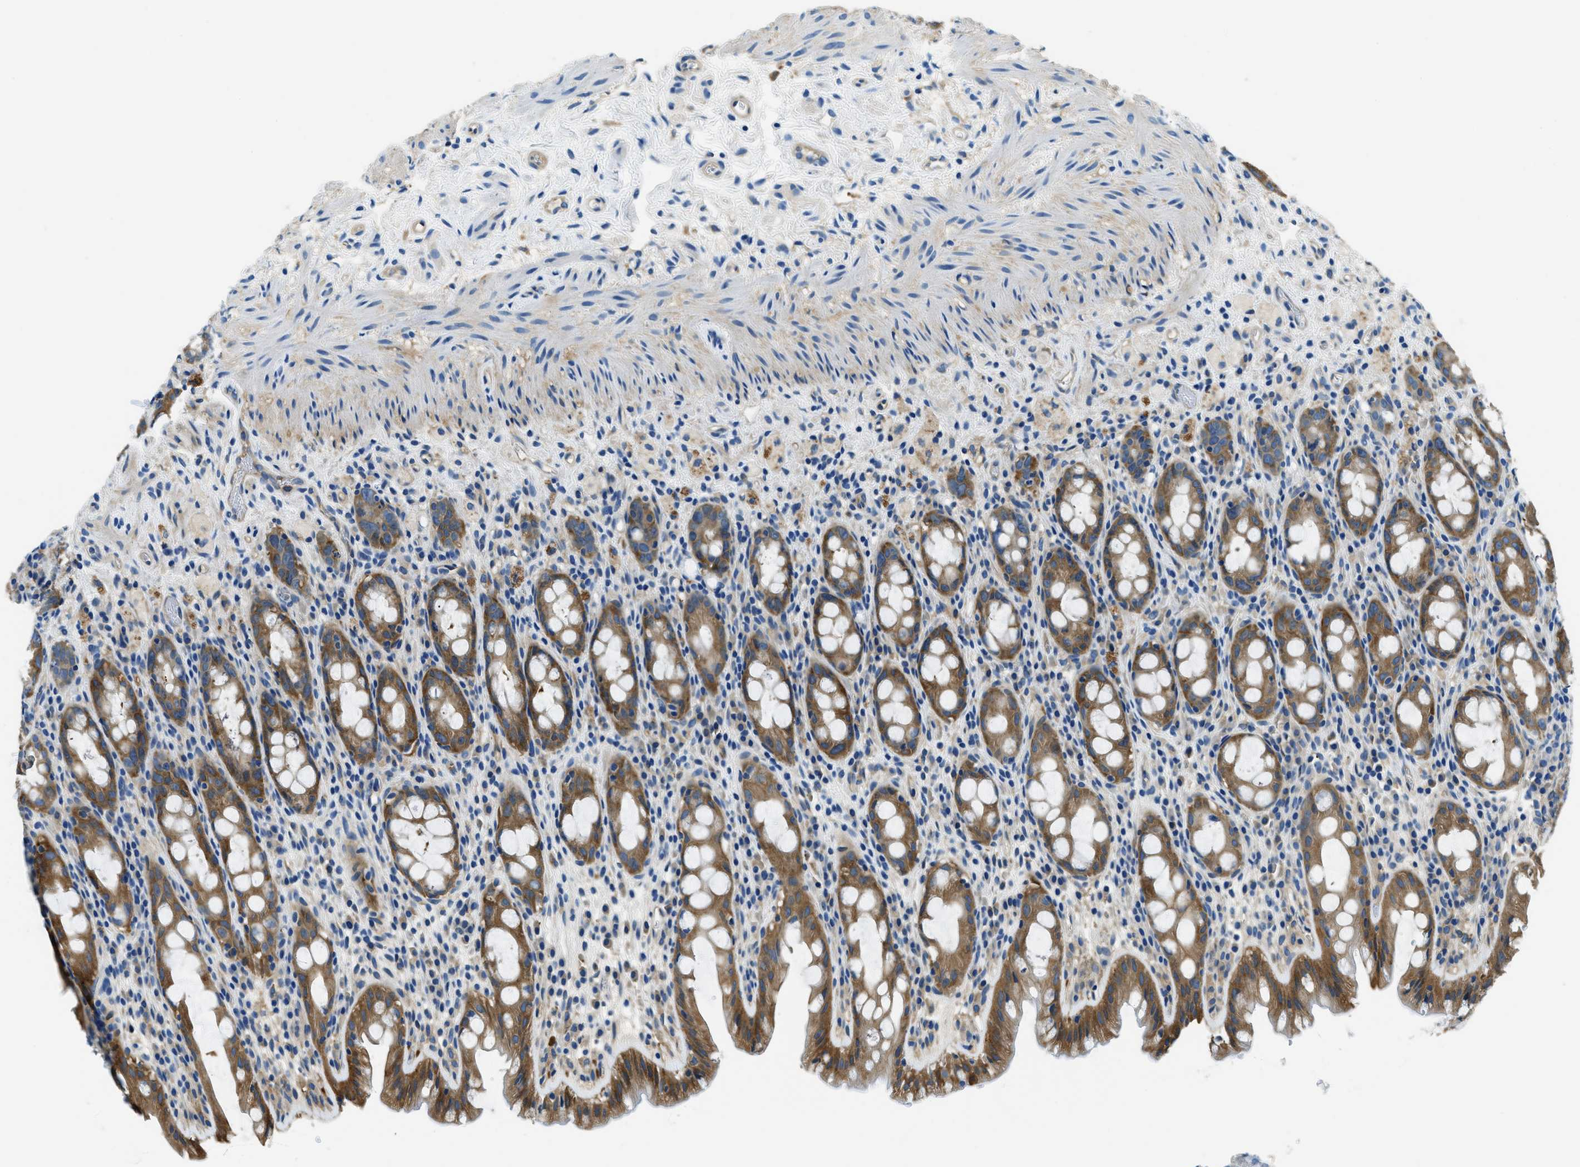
{"staining": {"intensity": "moderate", "quantity": ">75%", "location": "cytoplasmic/membranous"}, "tissue": "rectum", "cell_type": "Glandular cells", "image_type": "normal", "snomed": [{"axis": "morphology", "description": "Normal tissue, NOS"}, {"axis": "topography", "description": "Rectum"}], "caption": "DAB (3,3'-diaminobenzidine) immunohistochemical staining of unremarkable rectum demonstrates moderate cytoplasmic/membranous protein expression in approximately >75% of glandular cells.", "gene": "TWF1", "patient": {"sex": "male", "age": 44}}